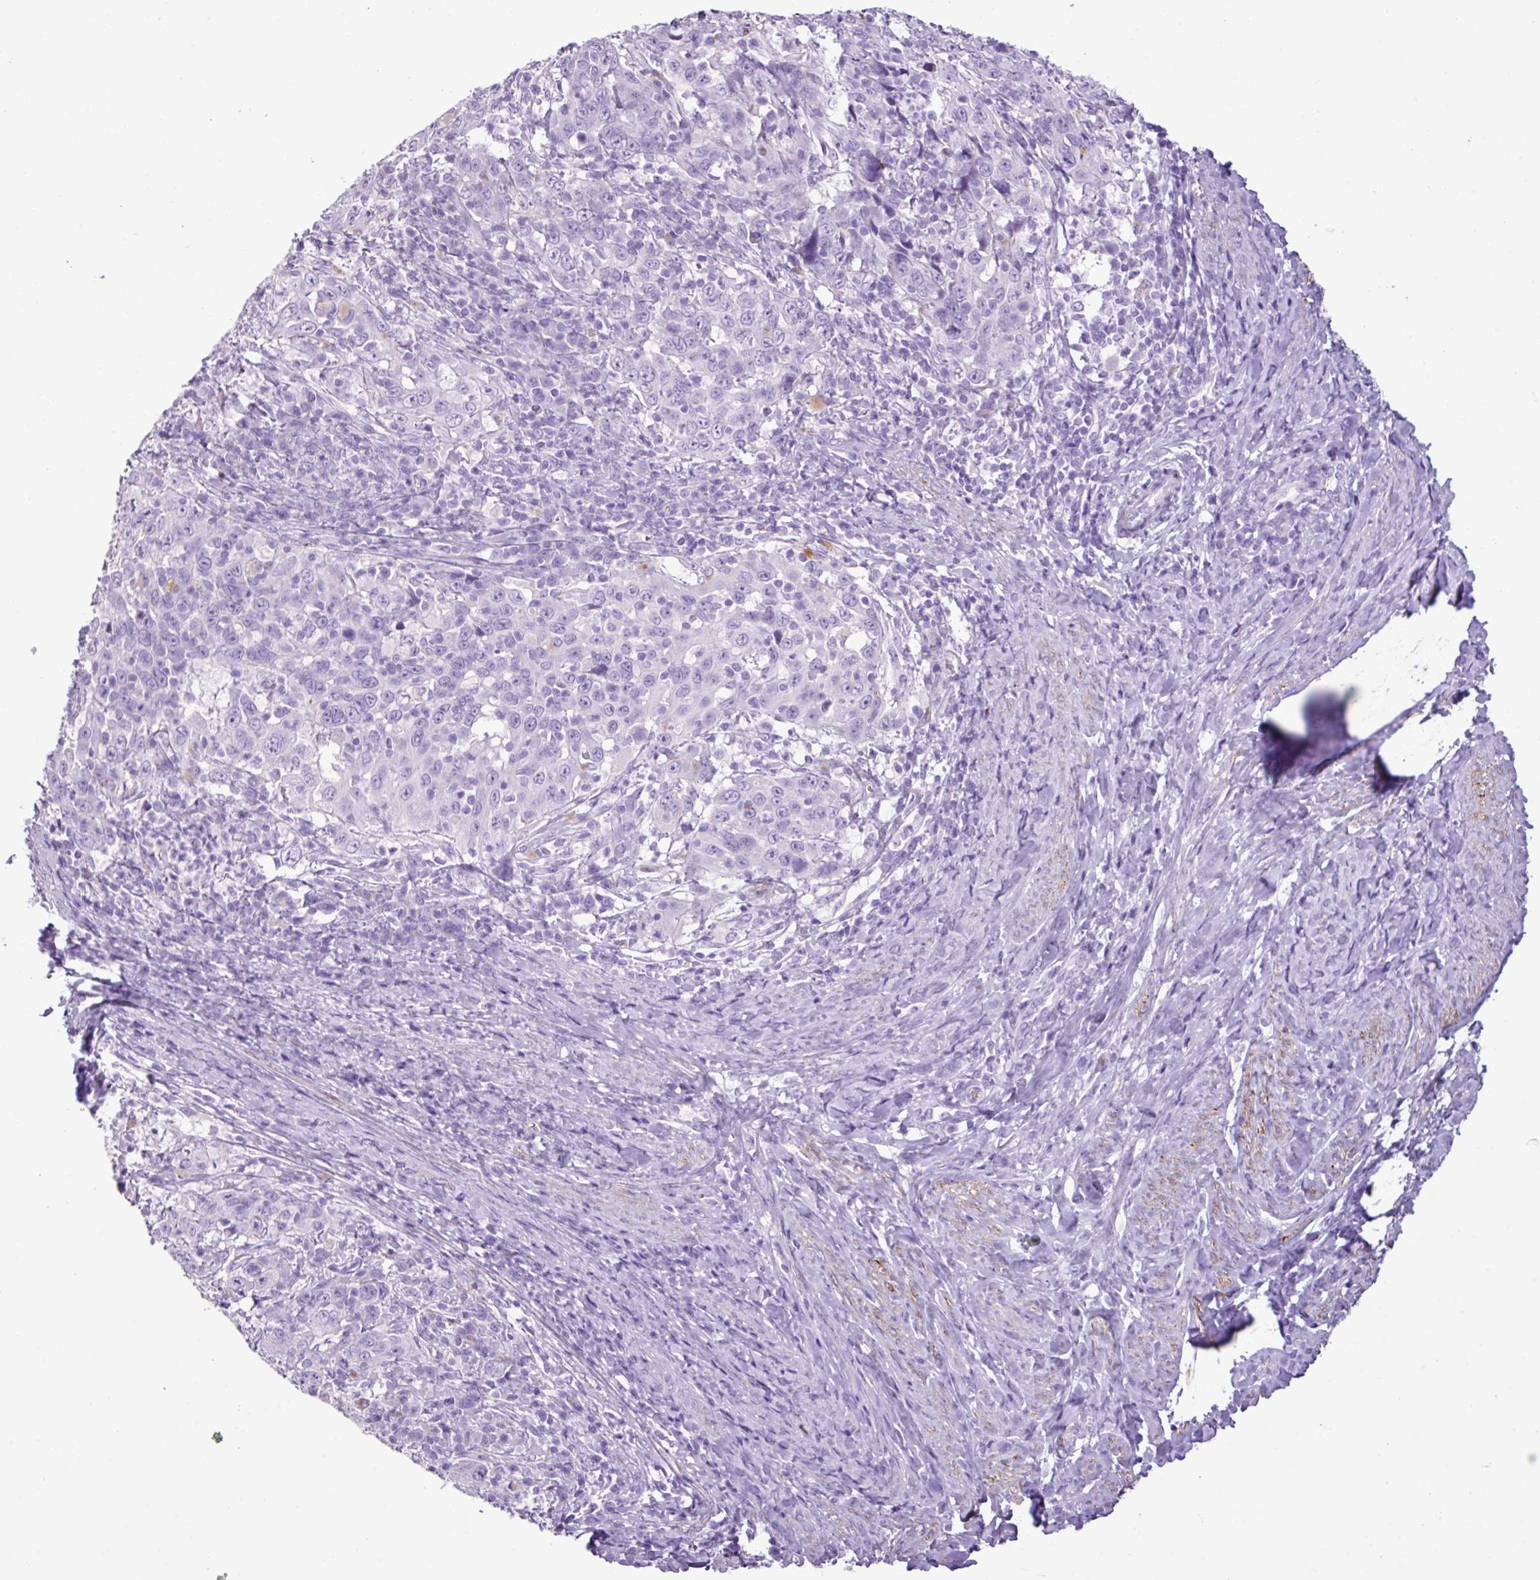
{"staining": {"intensity": "negative", "quantity": "none", "location": "none"}, "tissue": "cervical cancer", "cell_type": "Tumor cells", "image_type": "cancer", "snomed": [{"axis": "morphology", "description": "Squamous cell carcinoma, NOS"}, {"axis": "topography", "description": "Cervix"}], "caption": "Tumor cells are negative for brown protein staining in cervical cancer (squamous cell carcinoma).", "gene": "ZSCAN5A", "patient": {"sex": "female", "age": 46}}